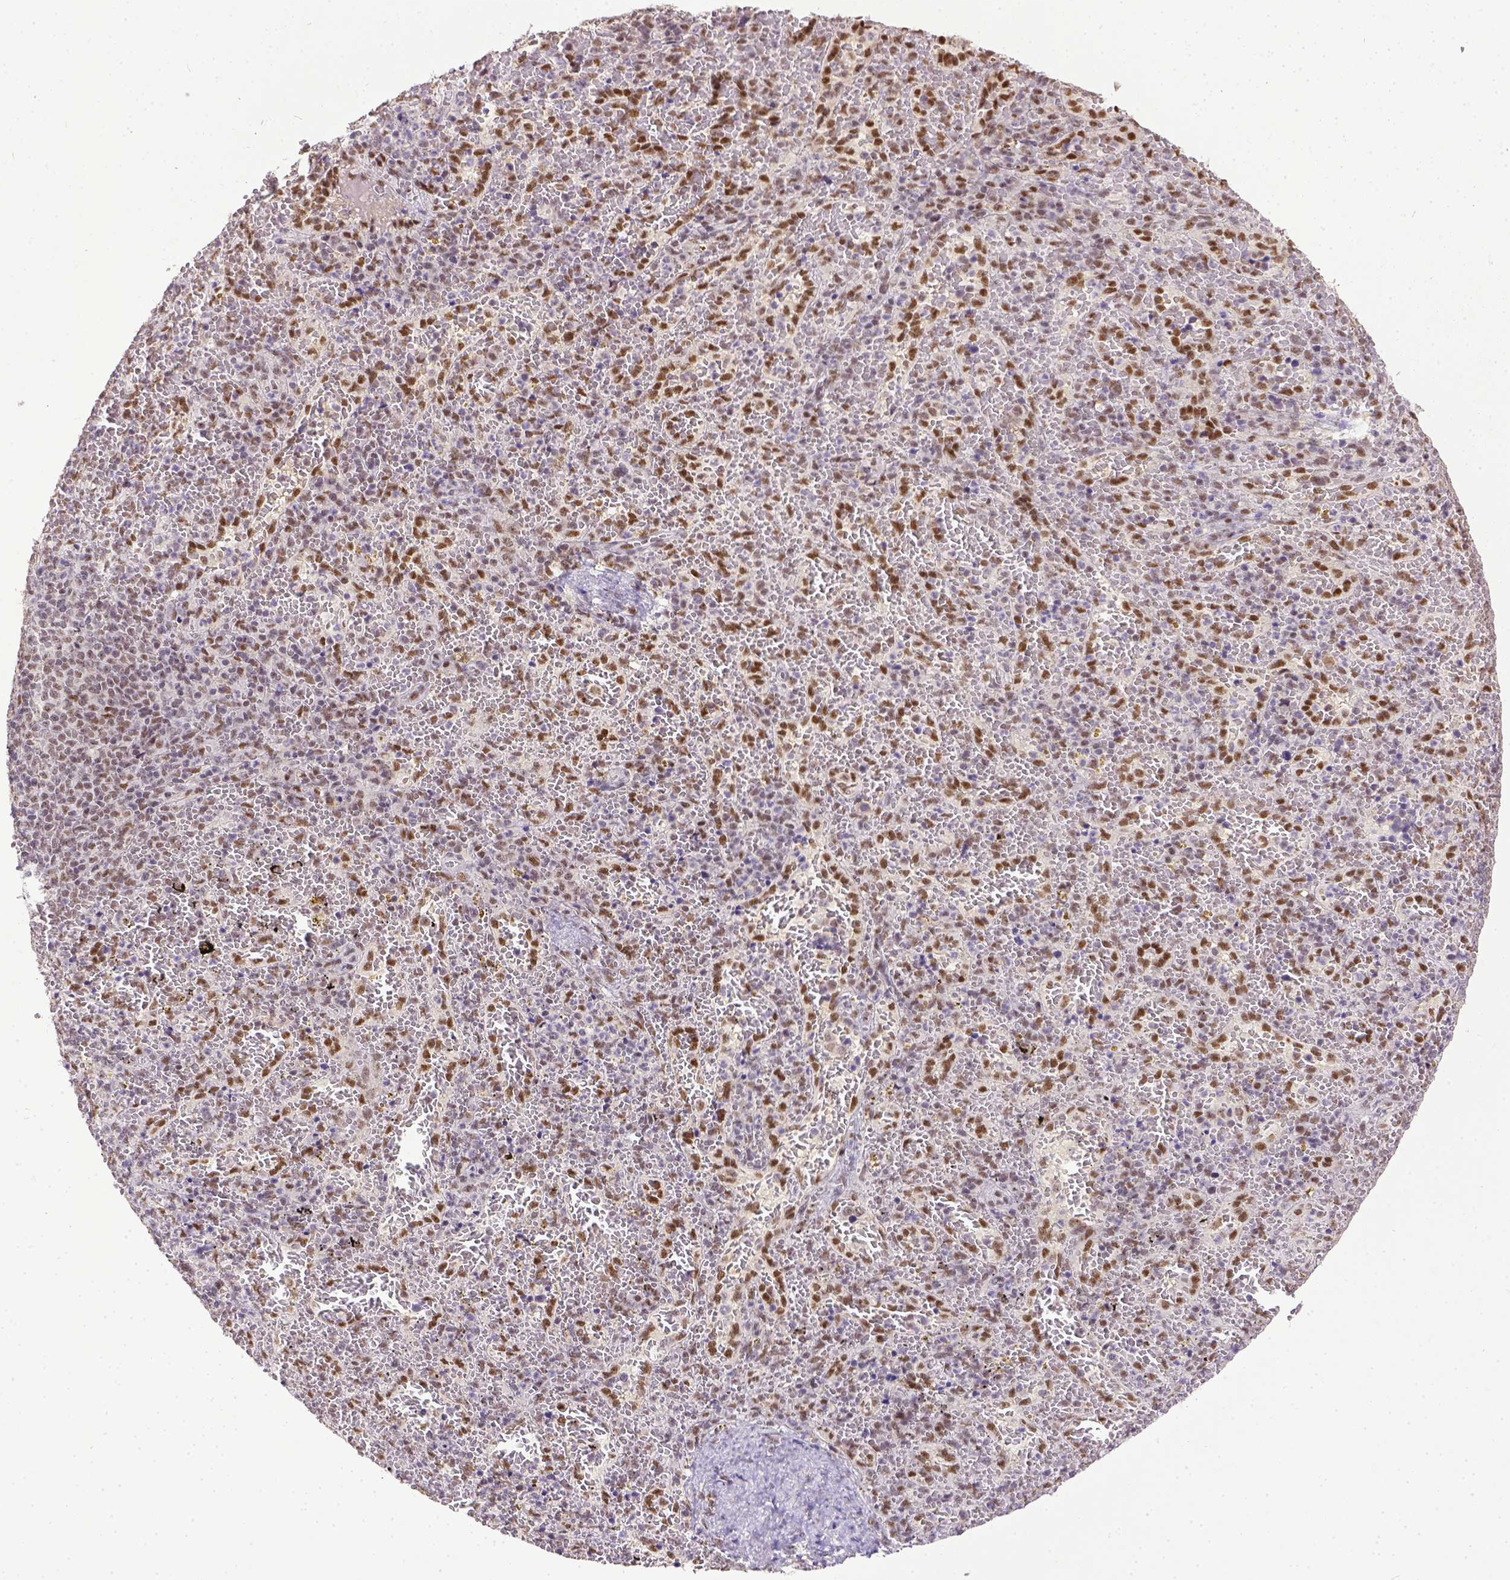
{"staining": {"intensity": "moderate", "quantity": ">75%", "location": "nuclear"}, "tissue": "spleen", "cell_type": "Cells in red pulp", "image_type": "normal", "snomed": [{"axis": "morphology", "description": "Normal tissue, NOS"}, {"axis": "topography", "description": "Spleen"}], "caption": "High-power microscopy captured an immunohistochemistry (IHC) histopathology image of normal spleen, revealing moderate nuclear positivity in approximately >75% of cells in red pulp. The protein of interest is shown in brown color, while the nuclei are stained blue.", "gene": "ERCC1", "patient": {"sex": "female", "age": 50}}